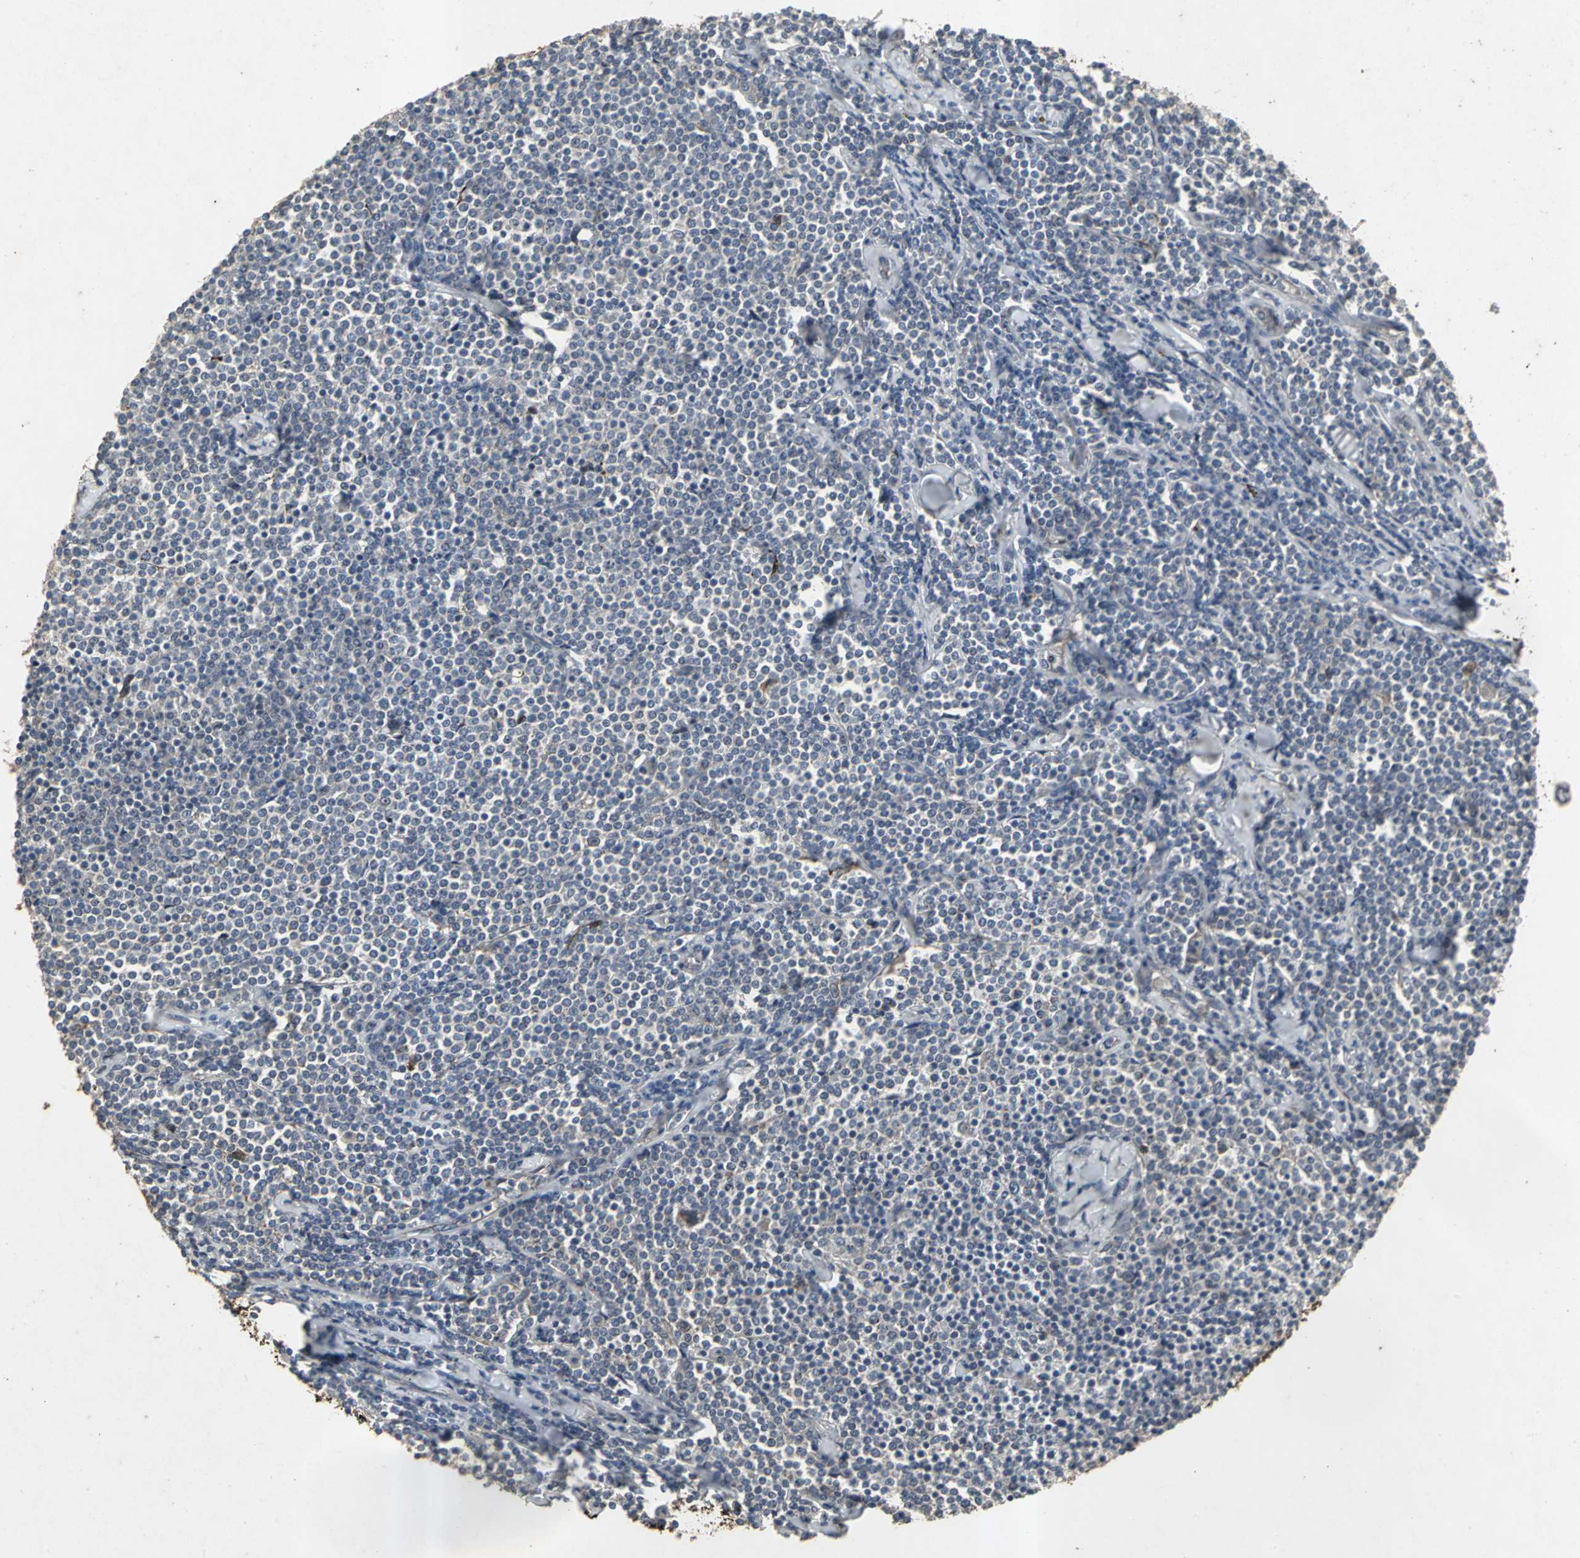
{"staining": {"intensity": "negative", "quantity": "none", "location": "none"}, "tissue": "lymphoma", "cell_type": "Tumor cells", "image_type": "cancer", "snomed": [{"axis": "morphology", "description": "Malignant lymphoma, non-Hodgkin's type, Low grade"}, {"axis": "topography", "description": "Soft tissue"}], "caption": "Tumor cells are negative for brown protein staining in low-grade malignant lymphoma, non-Hodgkin's type.", "gene": "CCR9", "patient": {"sex": "male", "age": 92}}